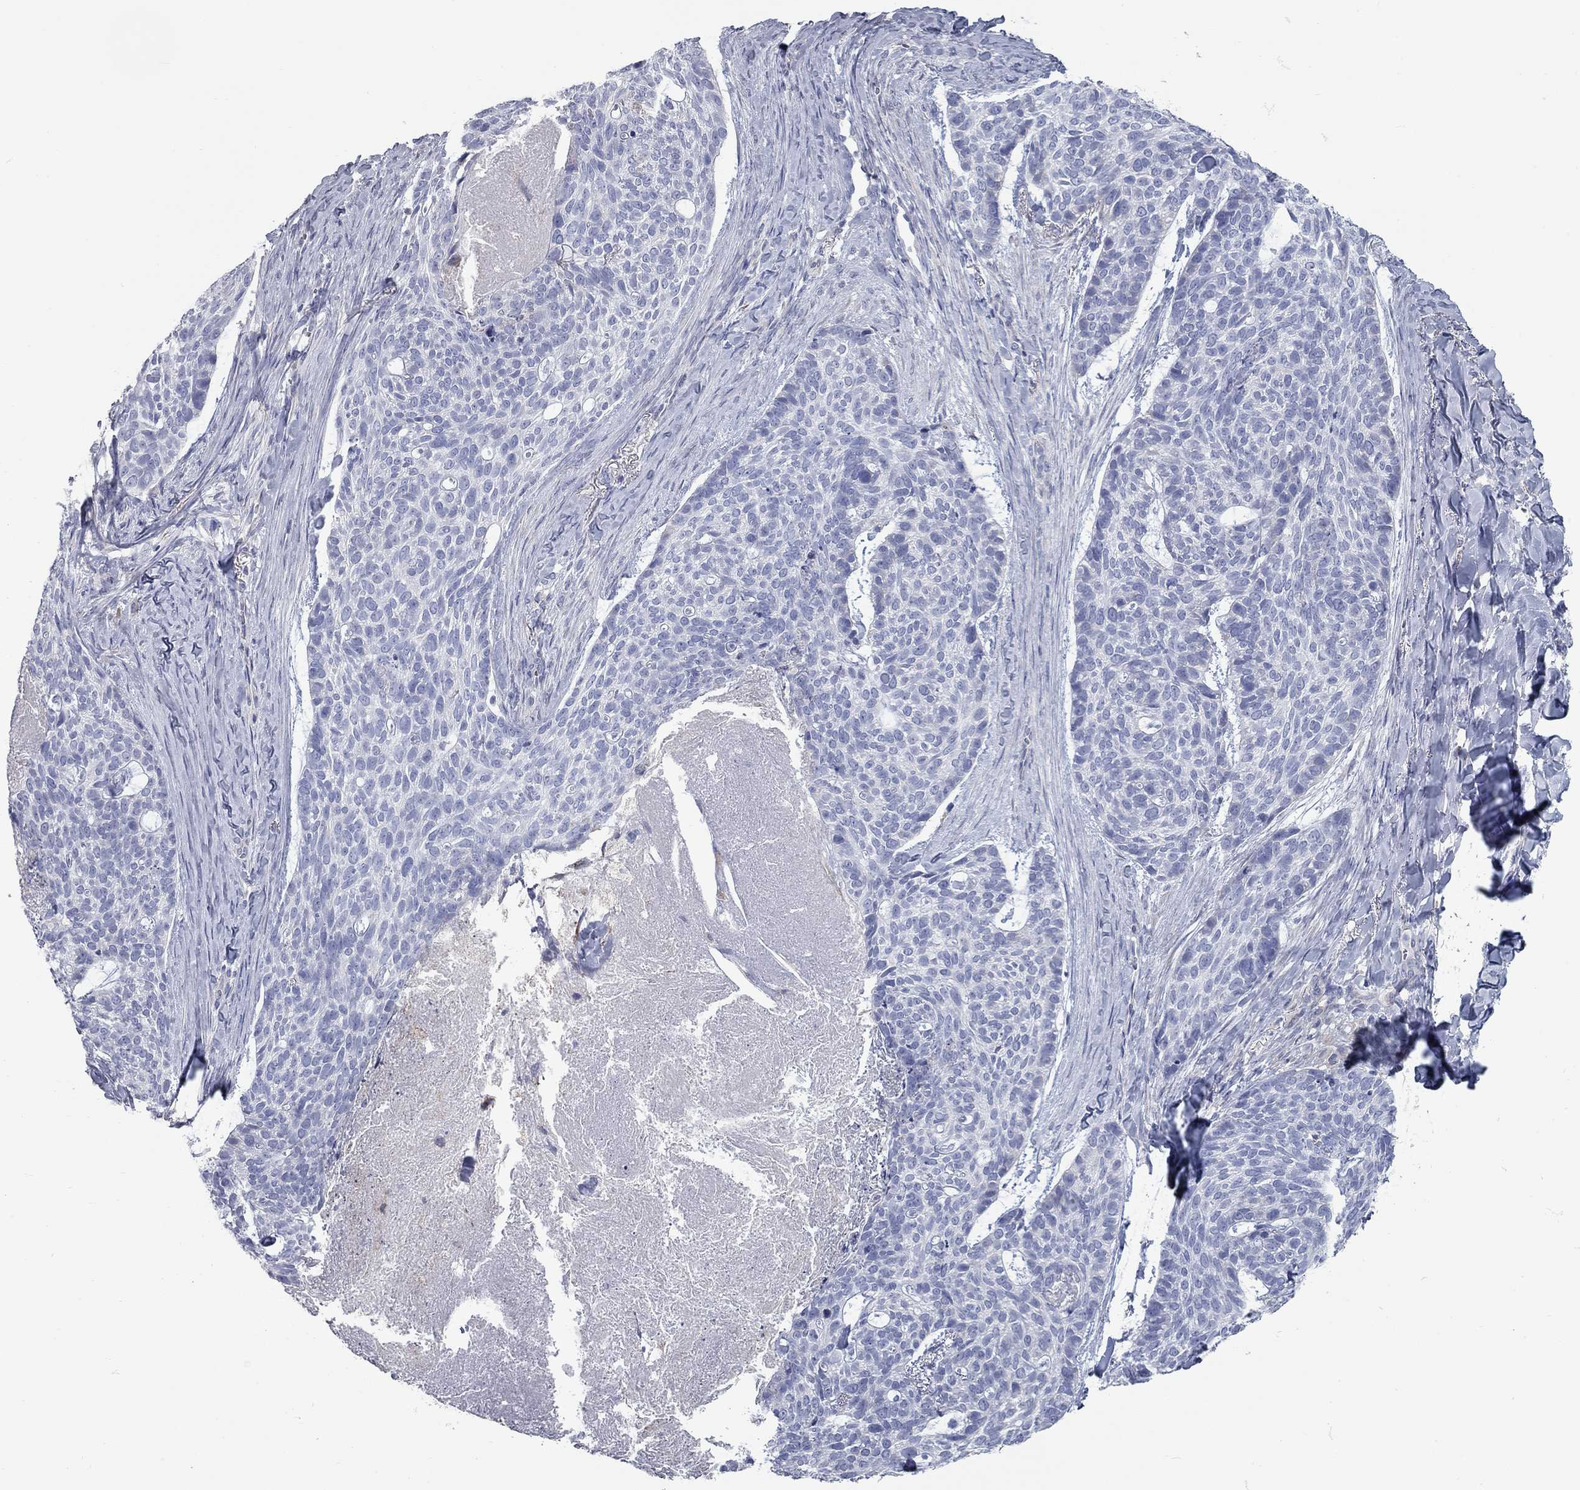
{"staining": {"intensity": "negative", "quantity": "none", "location": "none"}, "tissue": "skin cancer", "cell_type": "Tumor cells", "image_type": "cancer", "snomed": [{"axis": "morphology", "description": "Basal cell carcinoma"}, {"axis": "topography", "description": "Skin"}], "caption": "Human skin cancer (basal cell carcinoma) stained for a protein using immunohistochemistry (IHC) demonstrates no expression in tumor cells.", "gene": "XAGE2", "patient": {"sex": "female", "age": 69}}